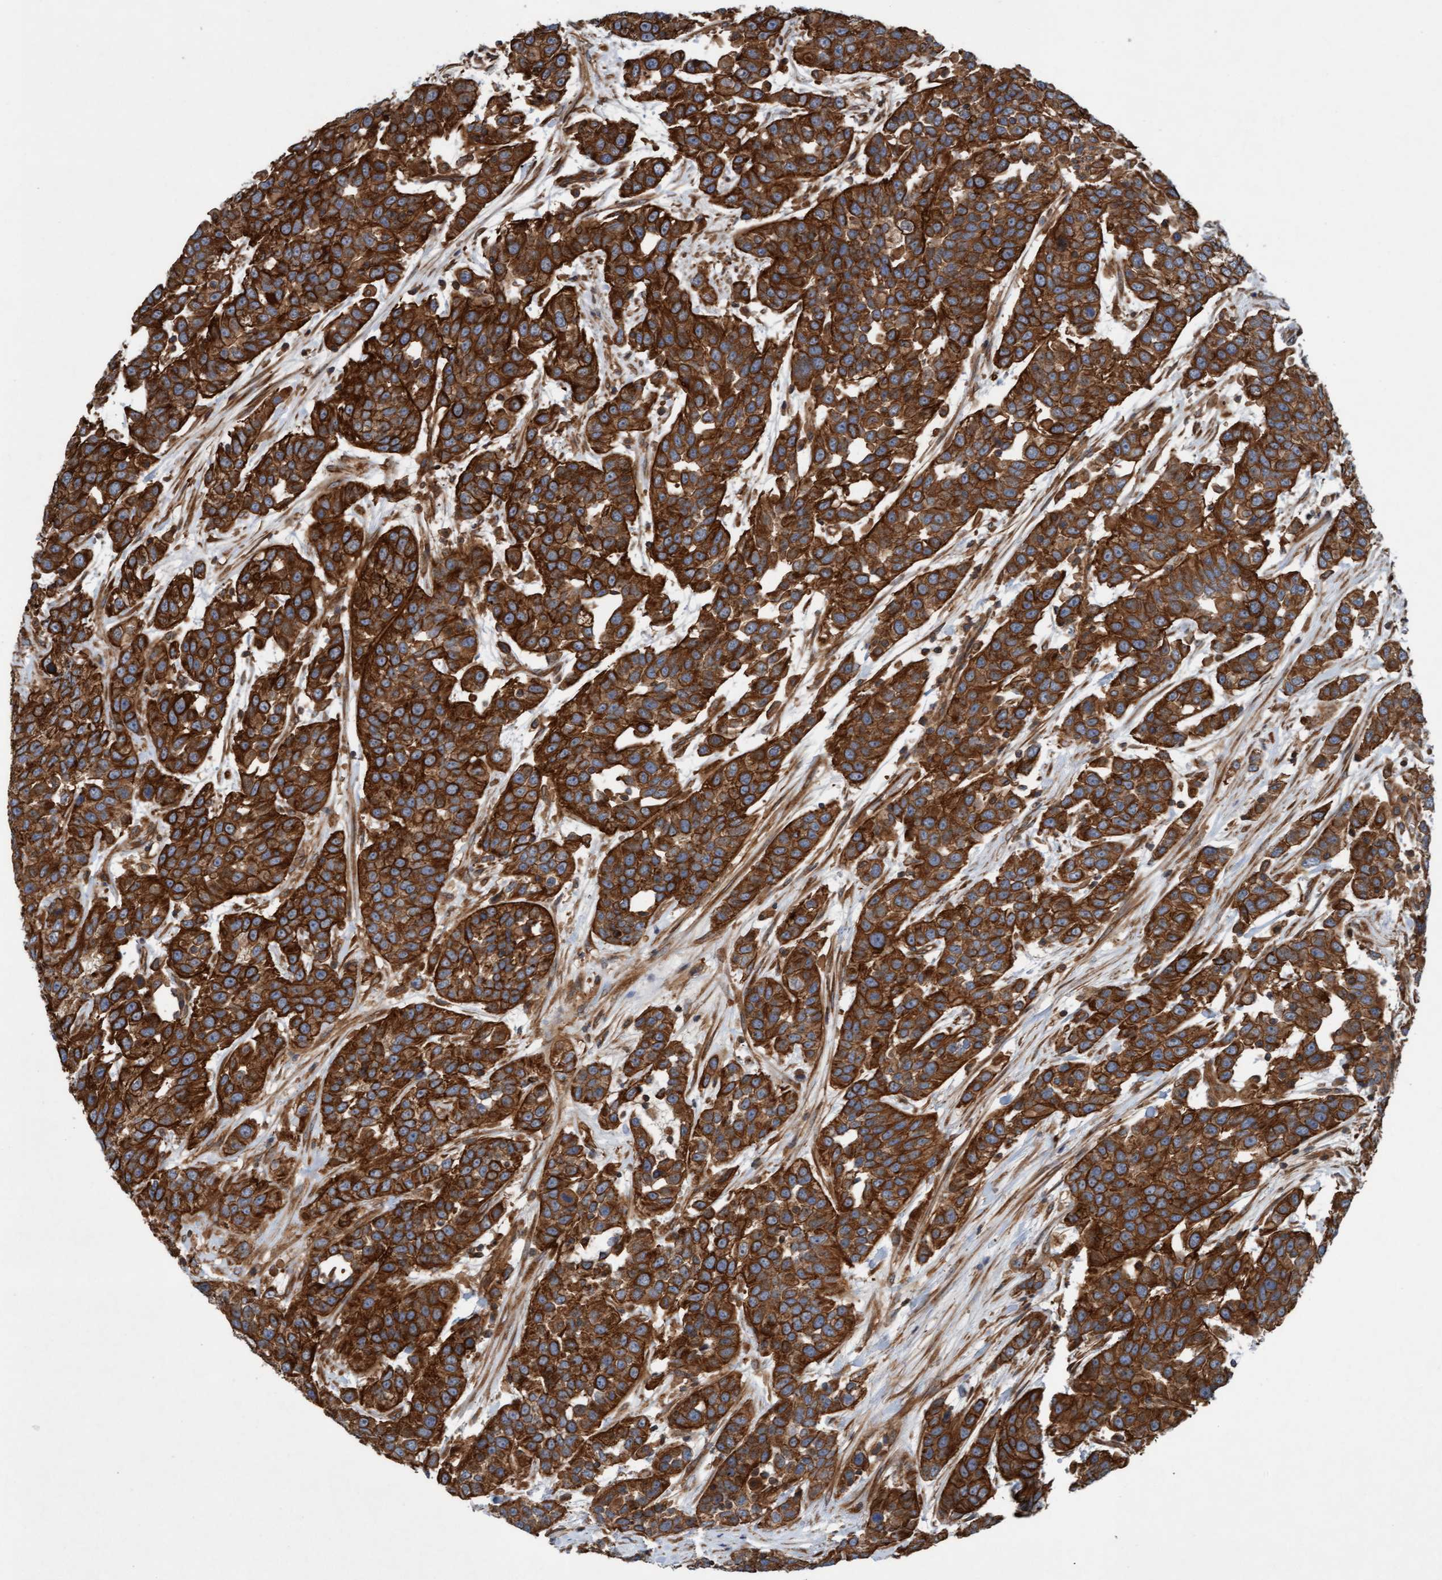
{"staining": {"intensity": "strong", "quantity": ">75%", "location": "cytoplasmic/membranous"}, "tissue": "urothelial cancer", "cell_type": "Tumor cells", "image_type": "cancer", "snomed": [{"axis": "morphology", "description": "Urothelial carcinoma, High grade"}, {"axis": "topography", "description": "Urinary bladder"}], "caption": "Protein staining by IHC shows strong cytoplasmic/membranous positivity in about >75% of tumor cells in high-grade urothelial carcinoma. (Brightfield microscopy of DAB IHC at high magnification).", "gene": "ERAL1", "patient": {"sex": "female", "age": 80}}